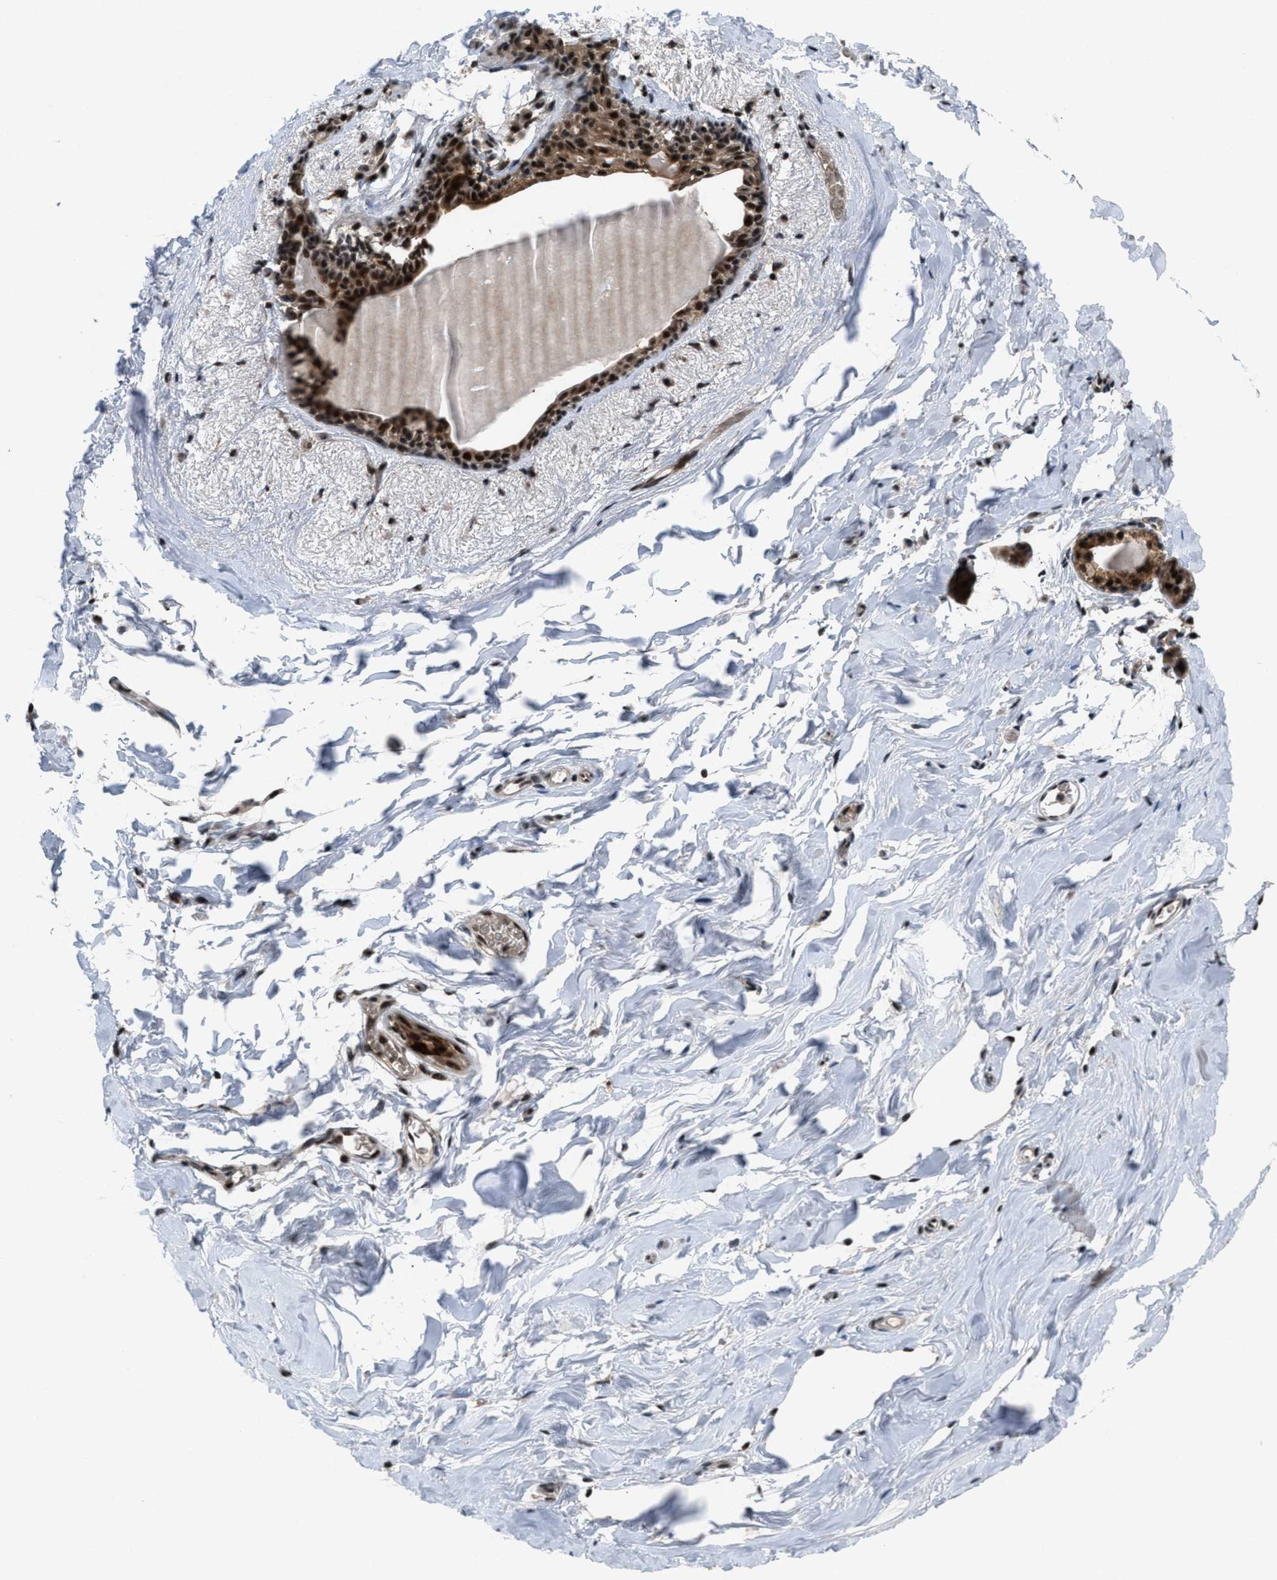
{"staining": {"intensity": "moderate", "quantity": ">75%", "location": "cytoplasmic/membranous,nuclear"}, "tissue": "breast", "cell_type": "Glandular cells", "image_type": "normal", "snomed": [{"axis": "morphology", "description": "Normal tissue, NOS"}, {"axis": "topography", "description": "Breast"}], "caption": "Glandular cells exhibit moderate cytoplasmic/membranous,nuclear expression in about >75% of cells in unremarkable breast.", "gene": "PRPF4", "patient": {"sex": "female", "age": 62}}